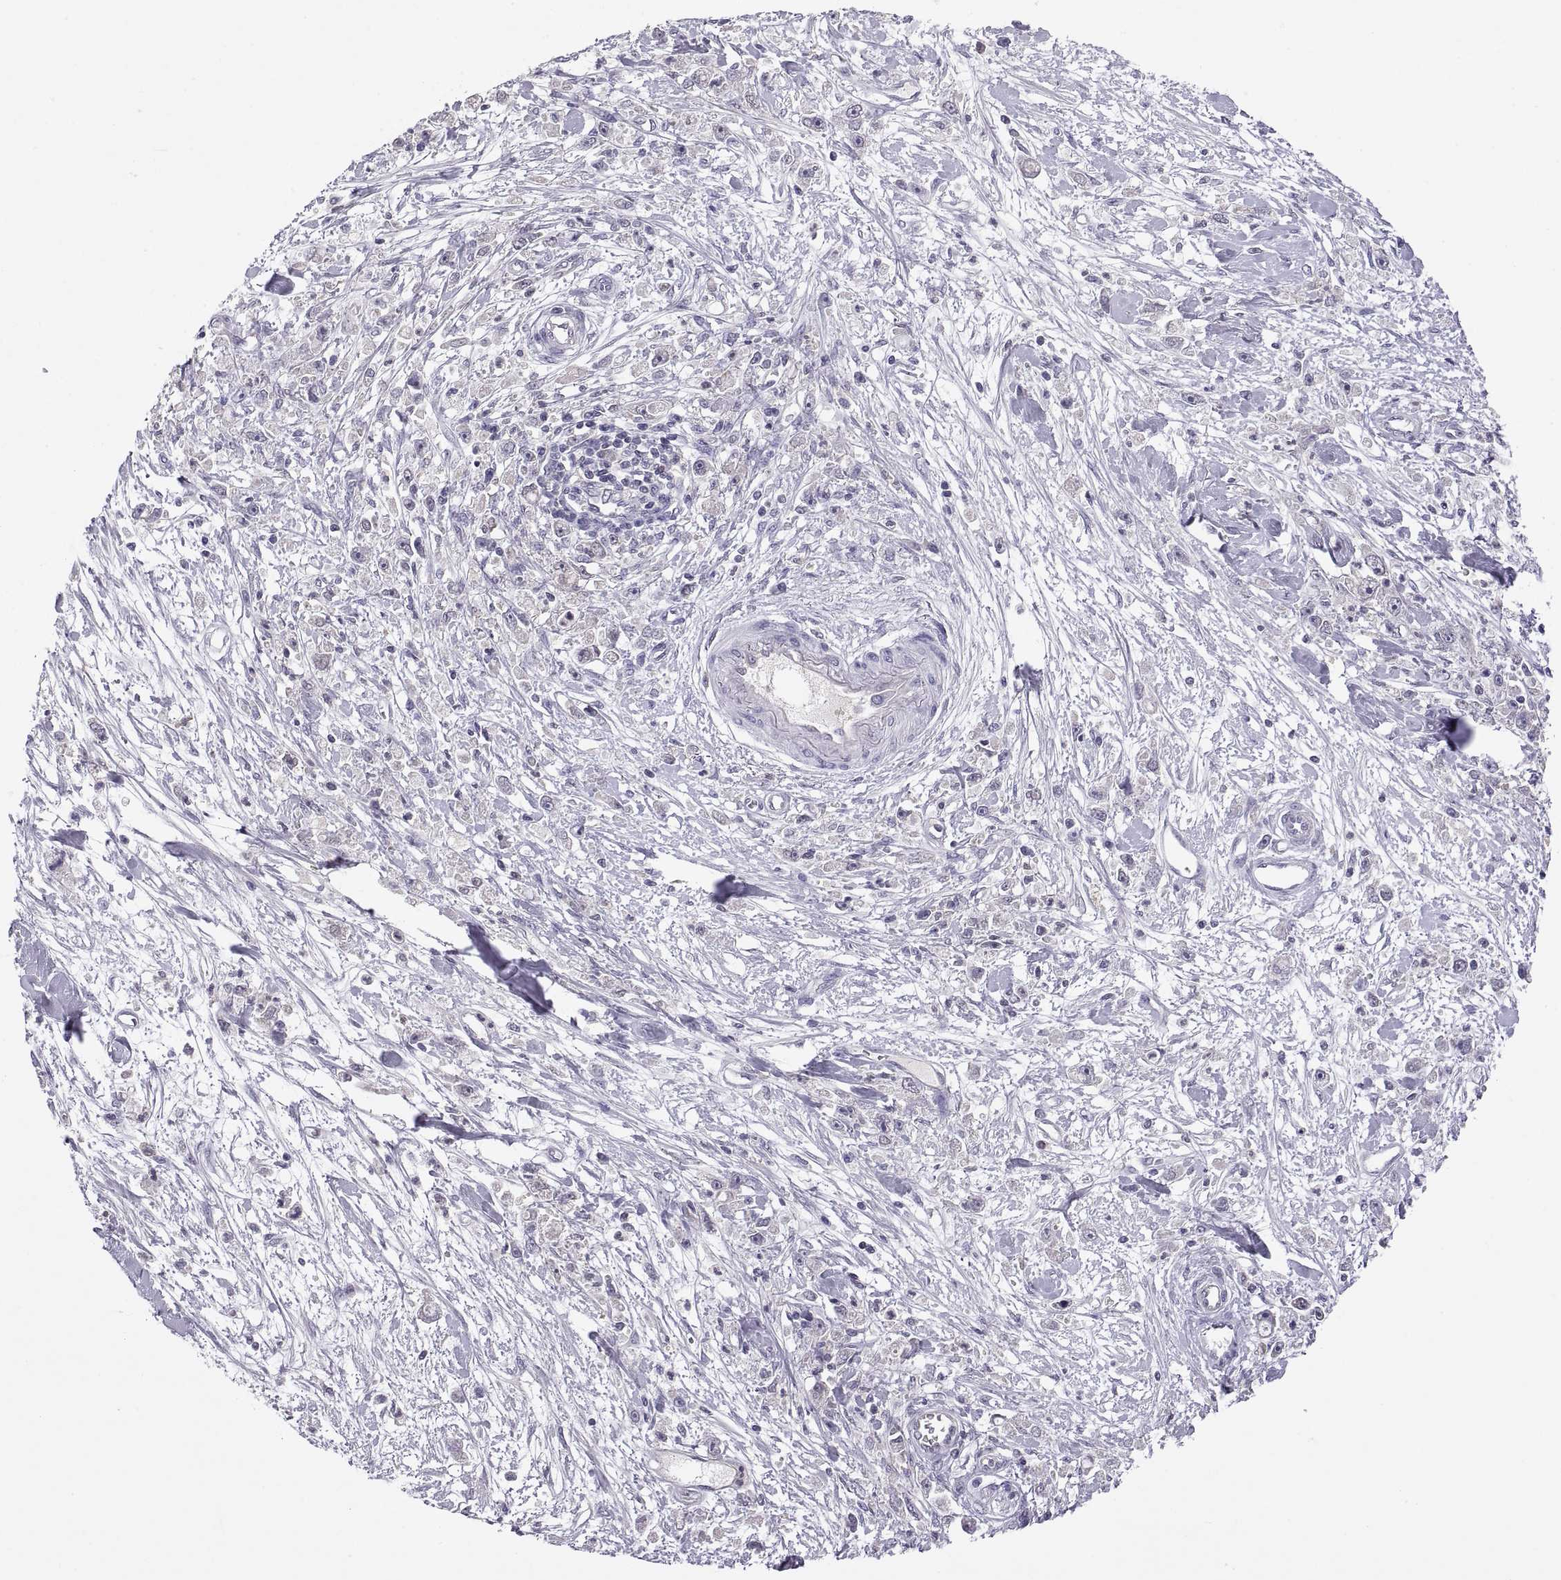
{"staining": {"intensity": "negative", "quantity": "none", "location": "none"}, "tissue": "stomach cancer", "cell_type": "Tumor cells", "image_type": "cancer", "snomed": [{"axis": "morphology", "description": "Adenocarcinoma, NOS"}, {"axis": "topography", "description": "Stomach"}], "caption": "Photomicrograph shows no protein staining in tumor cells of stomach cancer tissue.", "gene": "FGF9", "patient": {"sex": "female", "age": 59}}